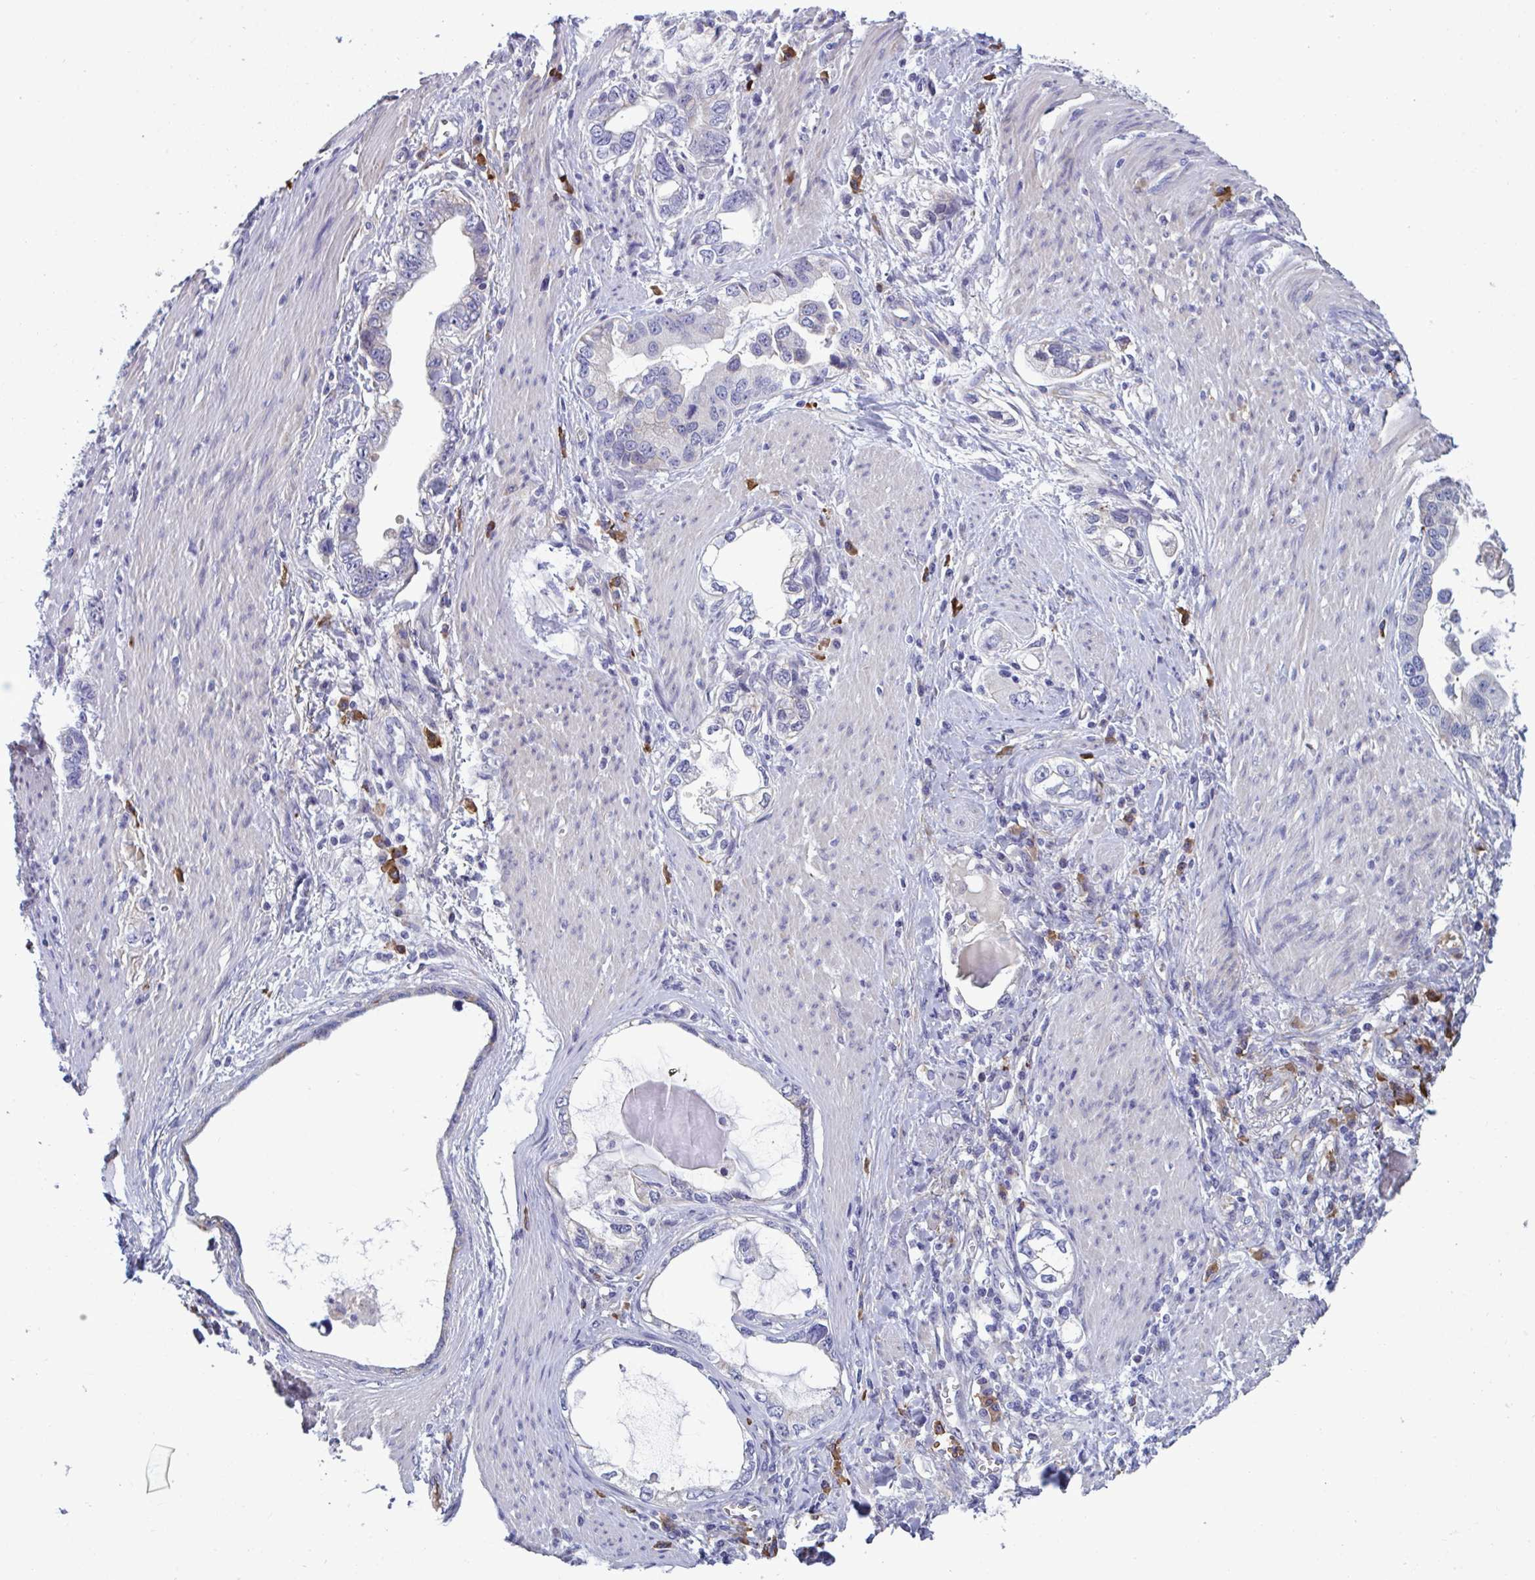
{"staining": {"intensity": "negative", "quantity": "none", "location": "none"}, "tissue": "stomach cancer", "cell_type": "Tumor cells", "image_type": "cancer", "snomed": [{"axis": "morphology", "description": "Adenocarcinoma, NOS"}, {"axis": "topography", "description": "Stomach, lower"}], "caption": "Immunohistochemistry of human stomach adenocarcinoma exhibits no staining in tumor cells. (DAB immunohistochemistry visualized using brightfield microscopy, high magnification).", "gene": "MS4A14", "patient": {"sex": "female", "age": 93}}